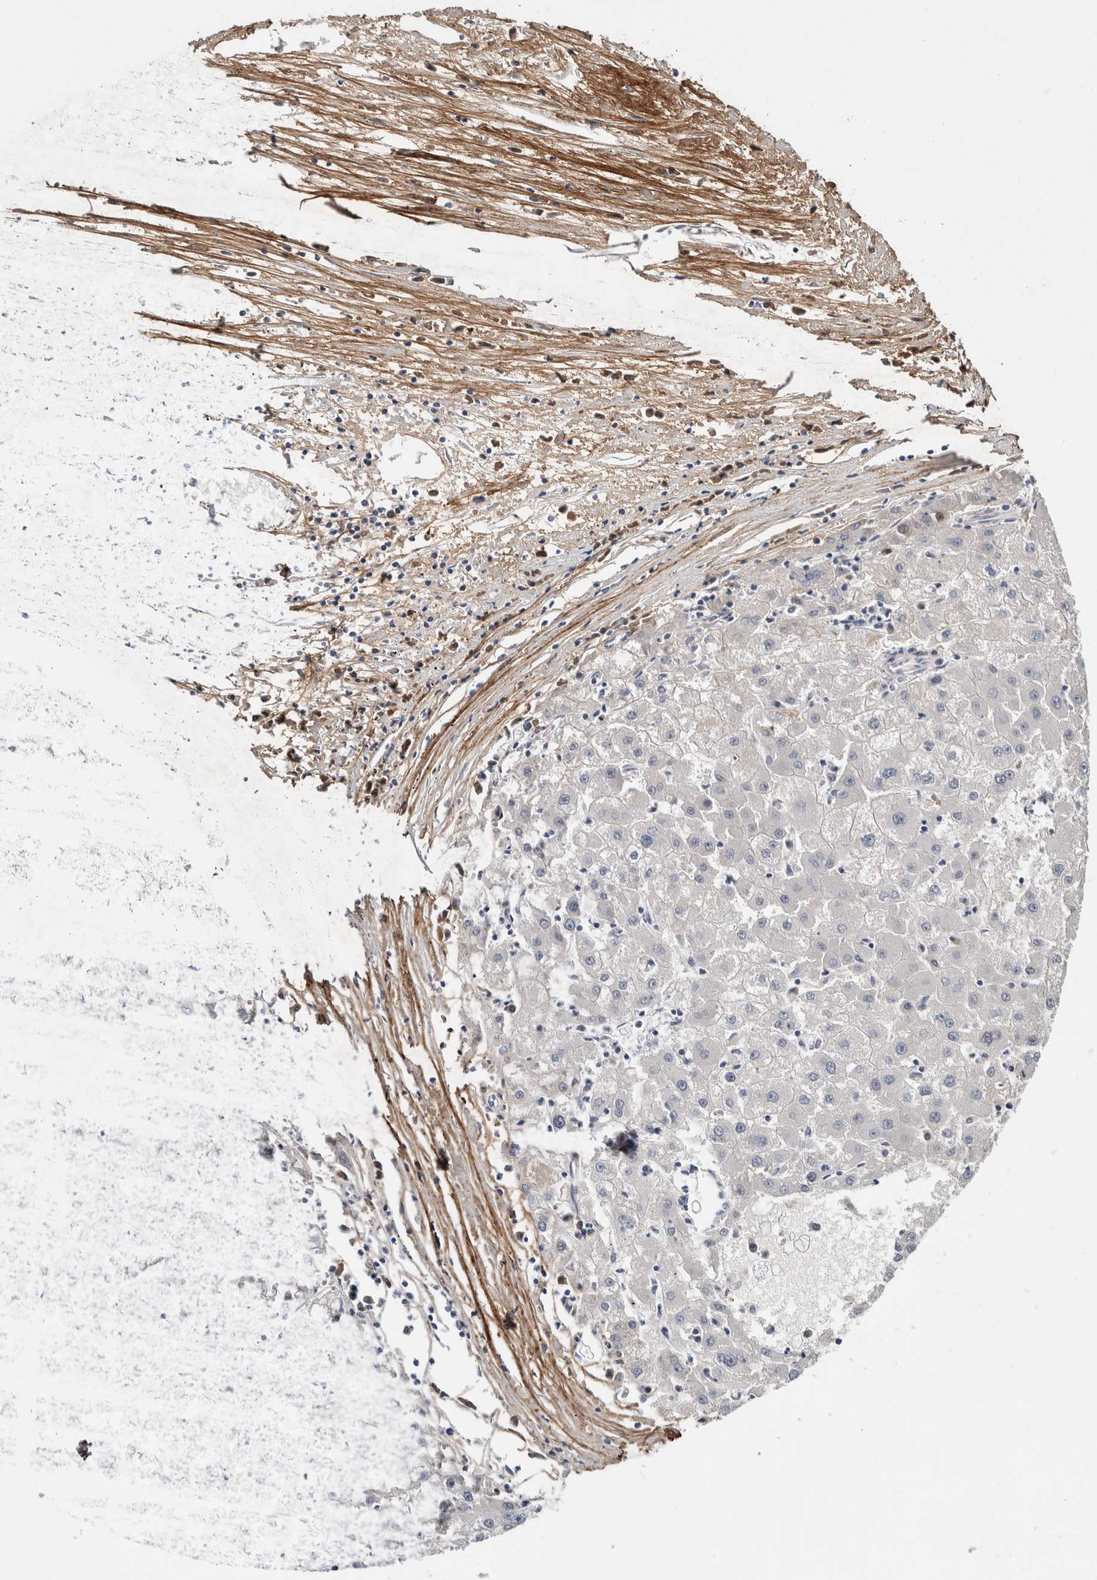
{"staining": {"intensity": "negative", "quantity": "none", "location": "none"}, "tissue": "liver cancer", "cell_type": "Tumor cells", "image_type": "cancer", "snomed": [{"axis": "morphology", "description": "Carcinoma, Hepatocellular, NOS"}, {"axis": "topography", "description": "Liver"}], "caption": "Immunohistochemistry (IHC) photomicrograph of liver cancer stained for a protein (brown), which shows no staining in tumor cells.", "gene": "ASPN", "patient": {"sex": "male", "age": 72}}